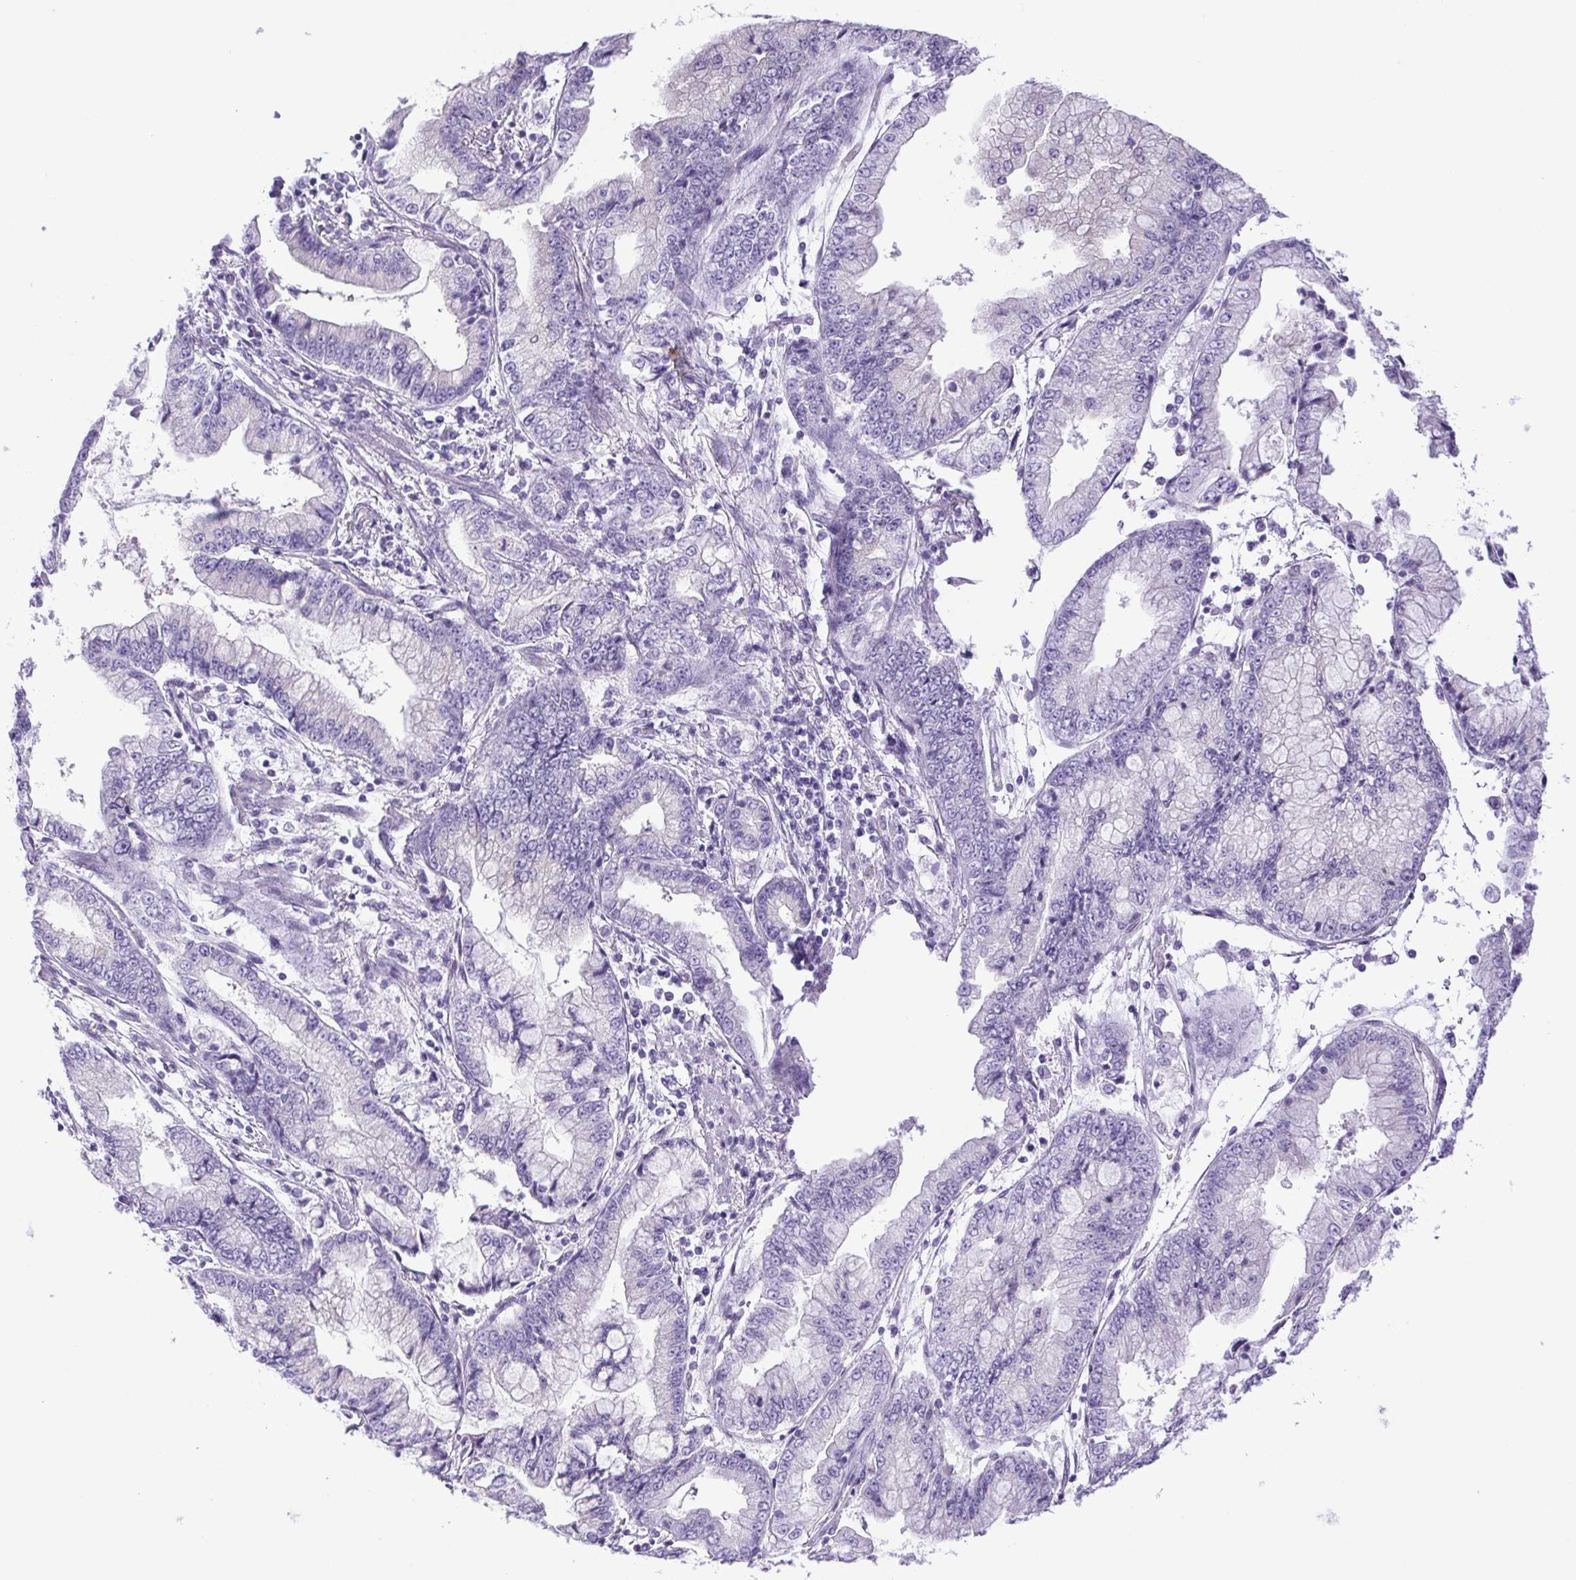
{"staining": {"intensity": "negative", "quantity": "none", "location": "none"}, "tissue": "stomach cancer", "cell_type": "Tumor cells", "image_type": "cancer", "snomed": [{"axis": "morphology", "description": "Adenocarcinoma, NOS"}, {"axis": "topography", "description": "Stomach, upper"}], "caption": "IHC of stomach cancer (adenocarcinoma) exhibits no positivity in tumor cells. The staining was performed using DAB (3,3'-diaminobenzidine) to visualize the protein expression in brown, while the nuclei were stained in blue with hematoxylin (Magnification: 20x).", "gene": "CDSN", "patient": {"sex": "female", "age": 74}}